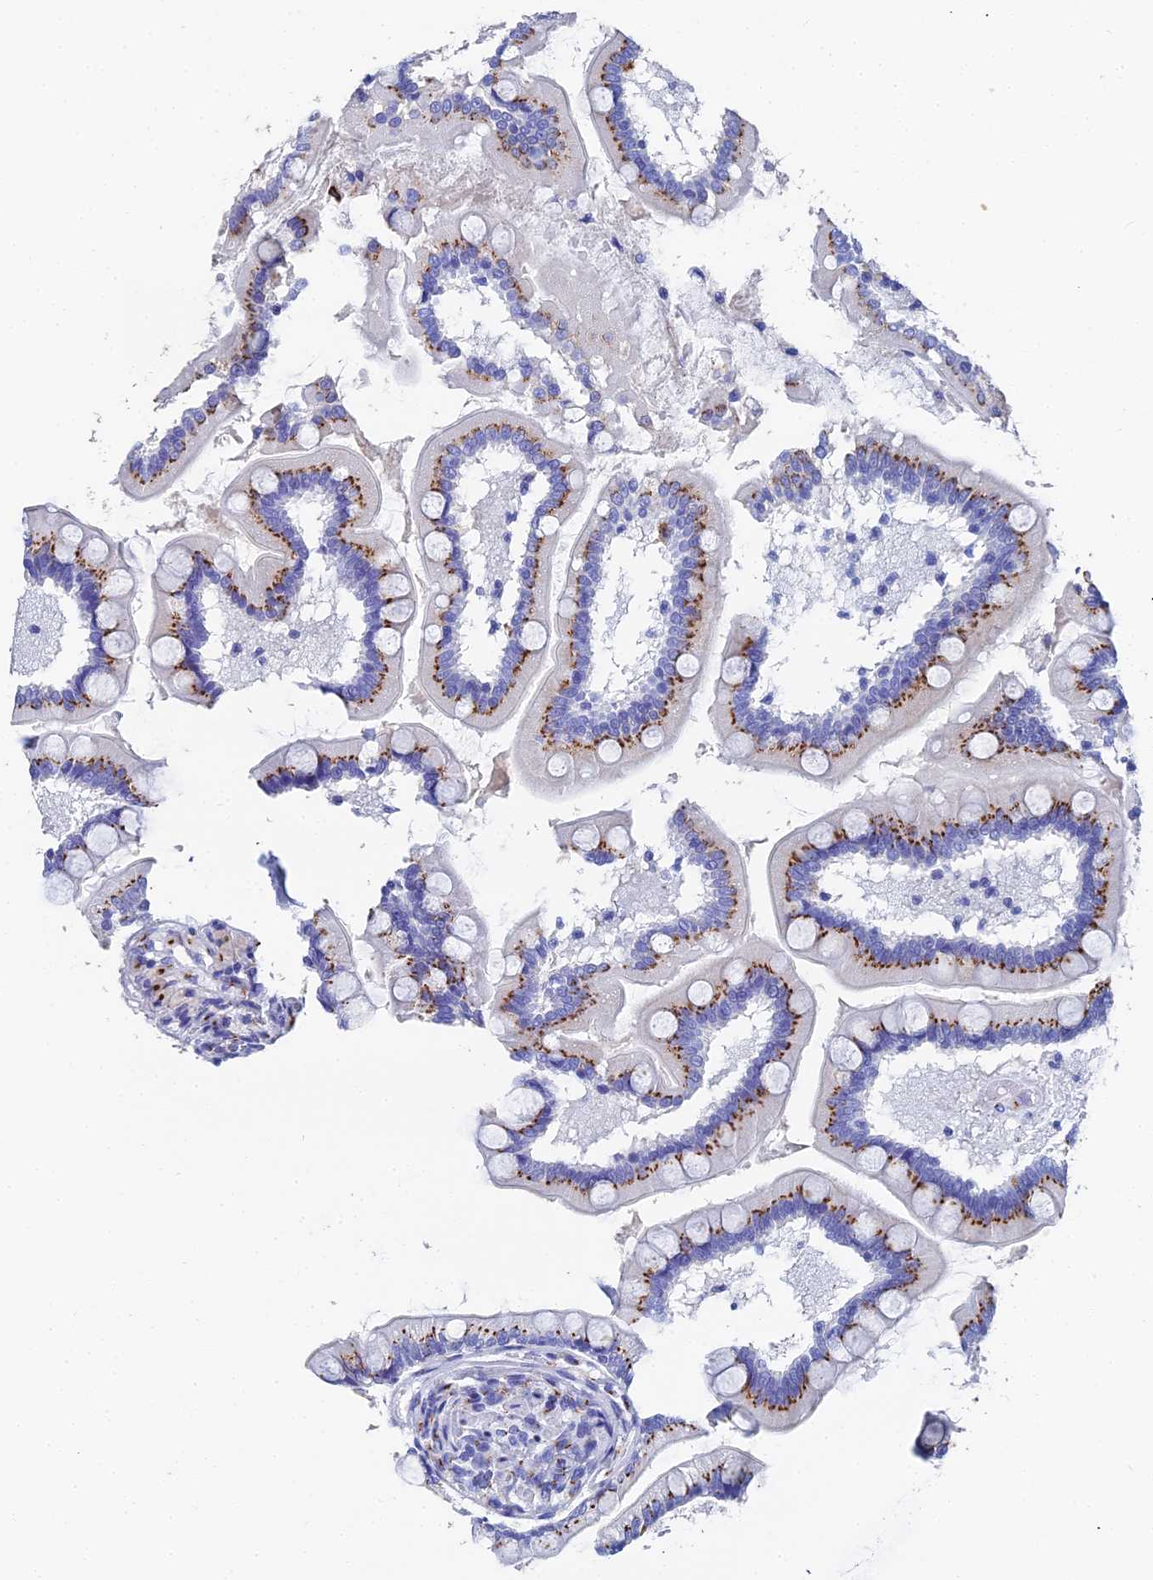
{"staining": {"intensity": "moderate", "quantity": ">75%", "location": "cytoplasmic/membranous"}, "tissue": "small intestine", "cell_type": "Glandular cells", "image_type": "normal", "snomed": [{"axis": "morphology", "description": "Normal tissue, NOS"}, {"axis": "topography", "description": "Small intestine"}], "caption": "High-power microscopy captured an immunohistochemistry histopathology image of normal small intestine, revealing moderate cytoplasmic/membranous positivity in approximately >75% of glandular cells. (Stains: DAB (3,3'-diaminobenzidine) in brown, nuclei in blue, Microscopy: brightfield microscopy at high magnification).", "gene": "ENSG00000268674", "patient": {"sex": "female", "age": 64}}